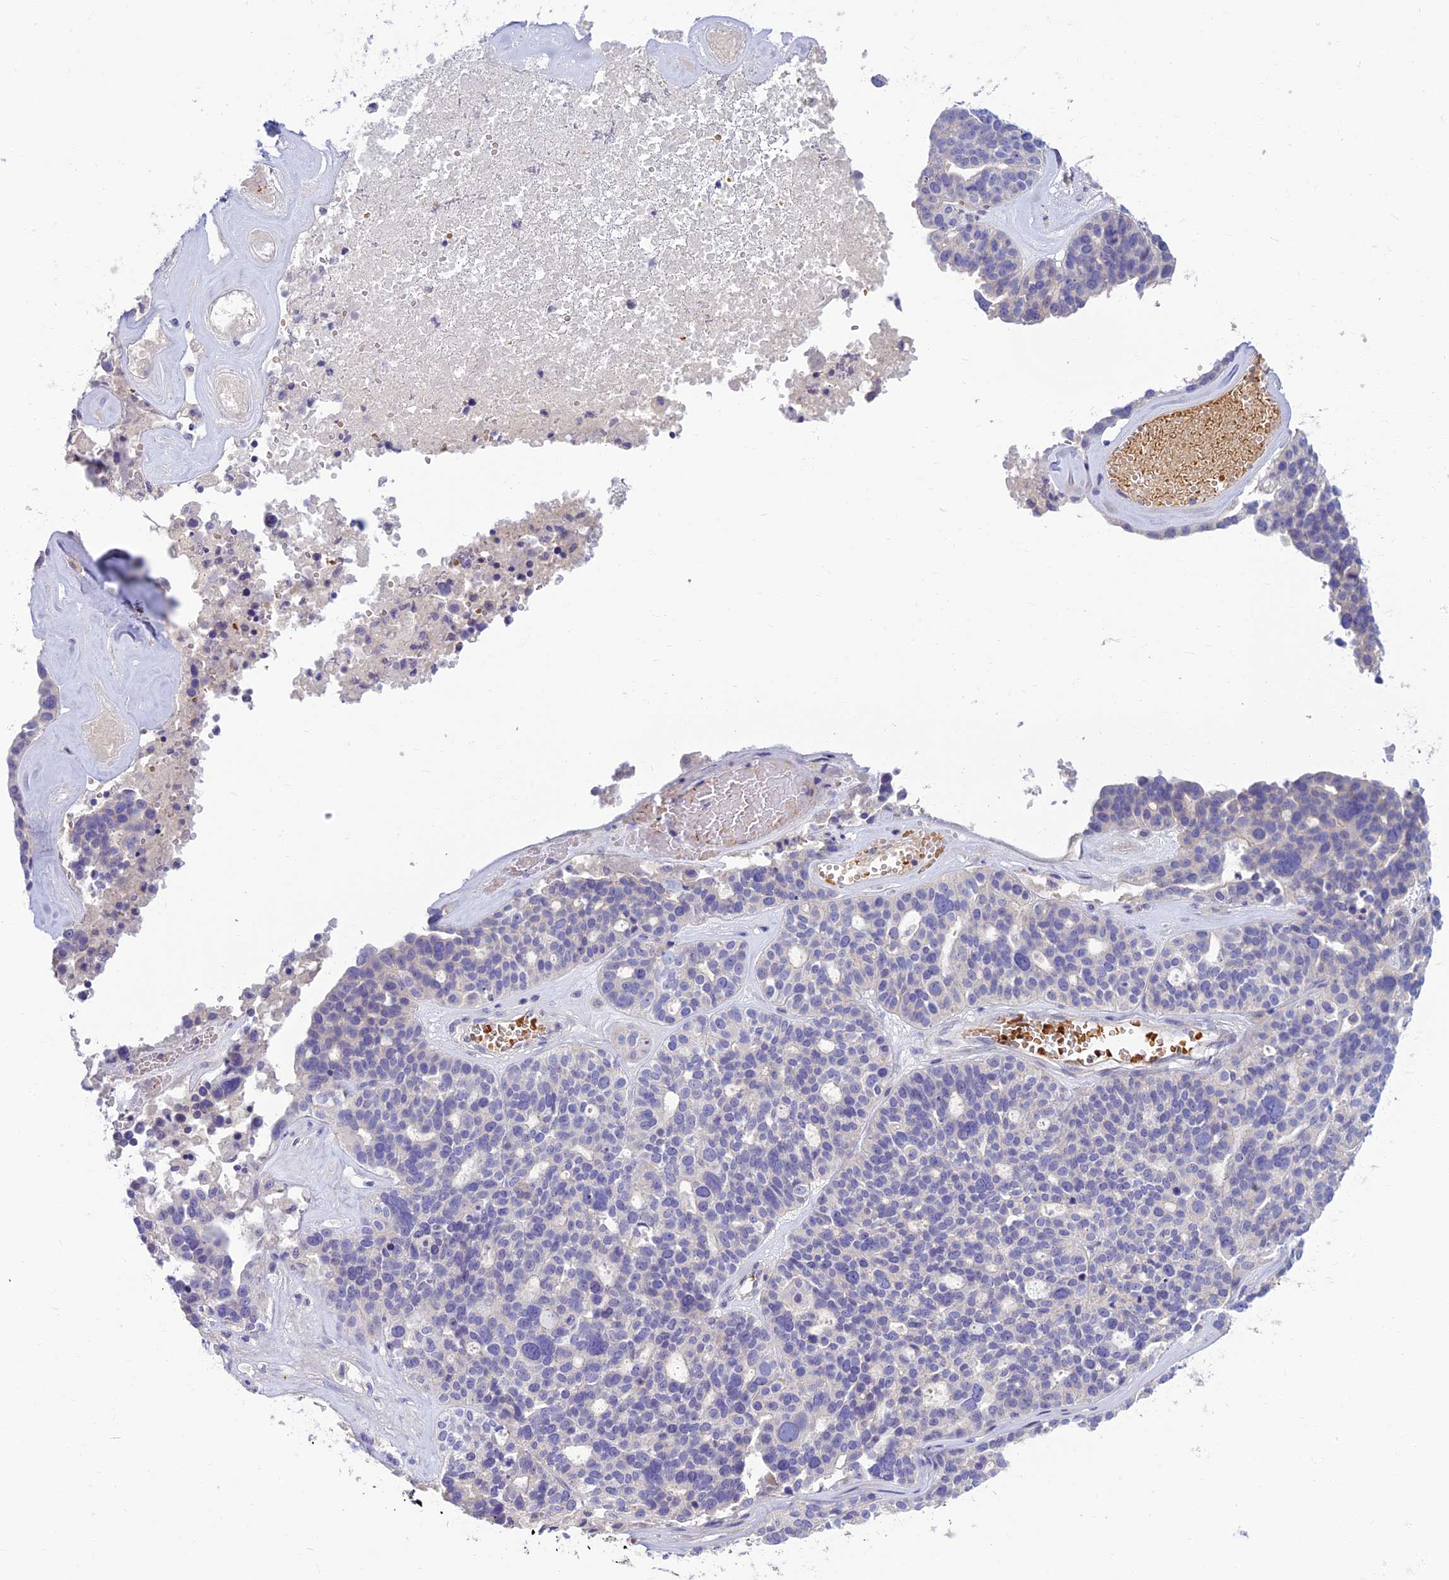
{"staining": {"intensity": "negative", "quantity": "none", "location": "none"}, "tissue": "ovarian cancer", "cell_type": "Tumor cells", "image_type": "cancer", "snomed": [{"axis": "morphology", "description": "Cystadenocarcinoma, serous, NOS"}, {"axis": "topography", "description": "Ovary"}], "caption": "Immunohistochemistry photomicrograph of ovarian cancer (serous cystadenocarcinoma) stained for a protein (brown), which displays no expression in tumor cells. (DAB immunohistochemistry, high magnification).", "gene": "CLIP4", "patient": {"sex": "female", "age": 59}}